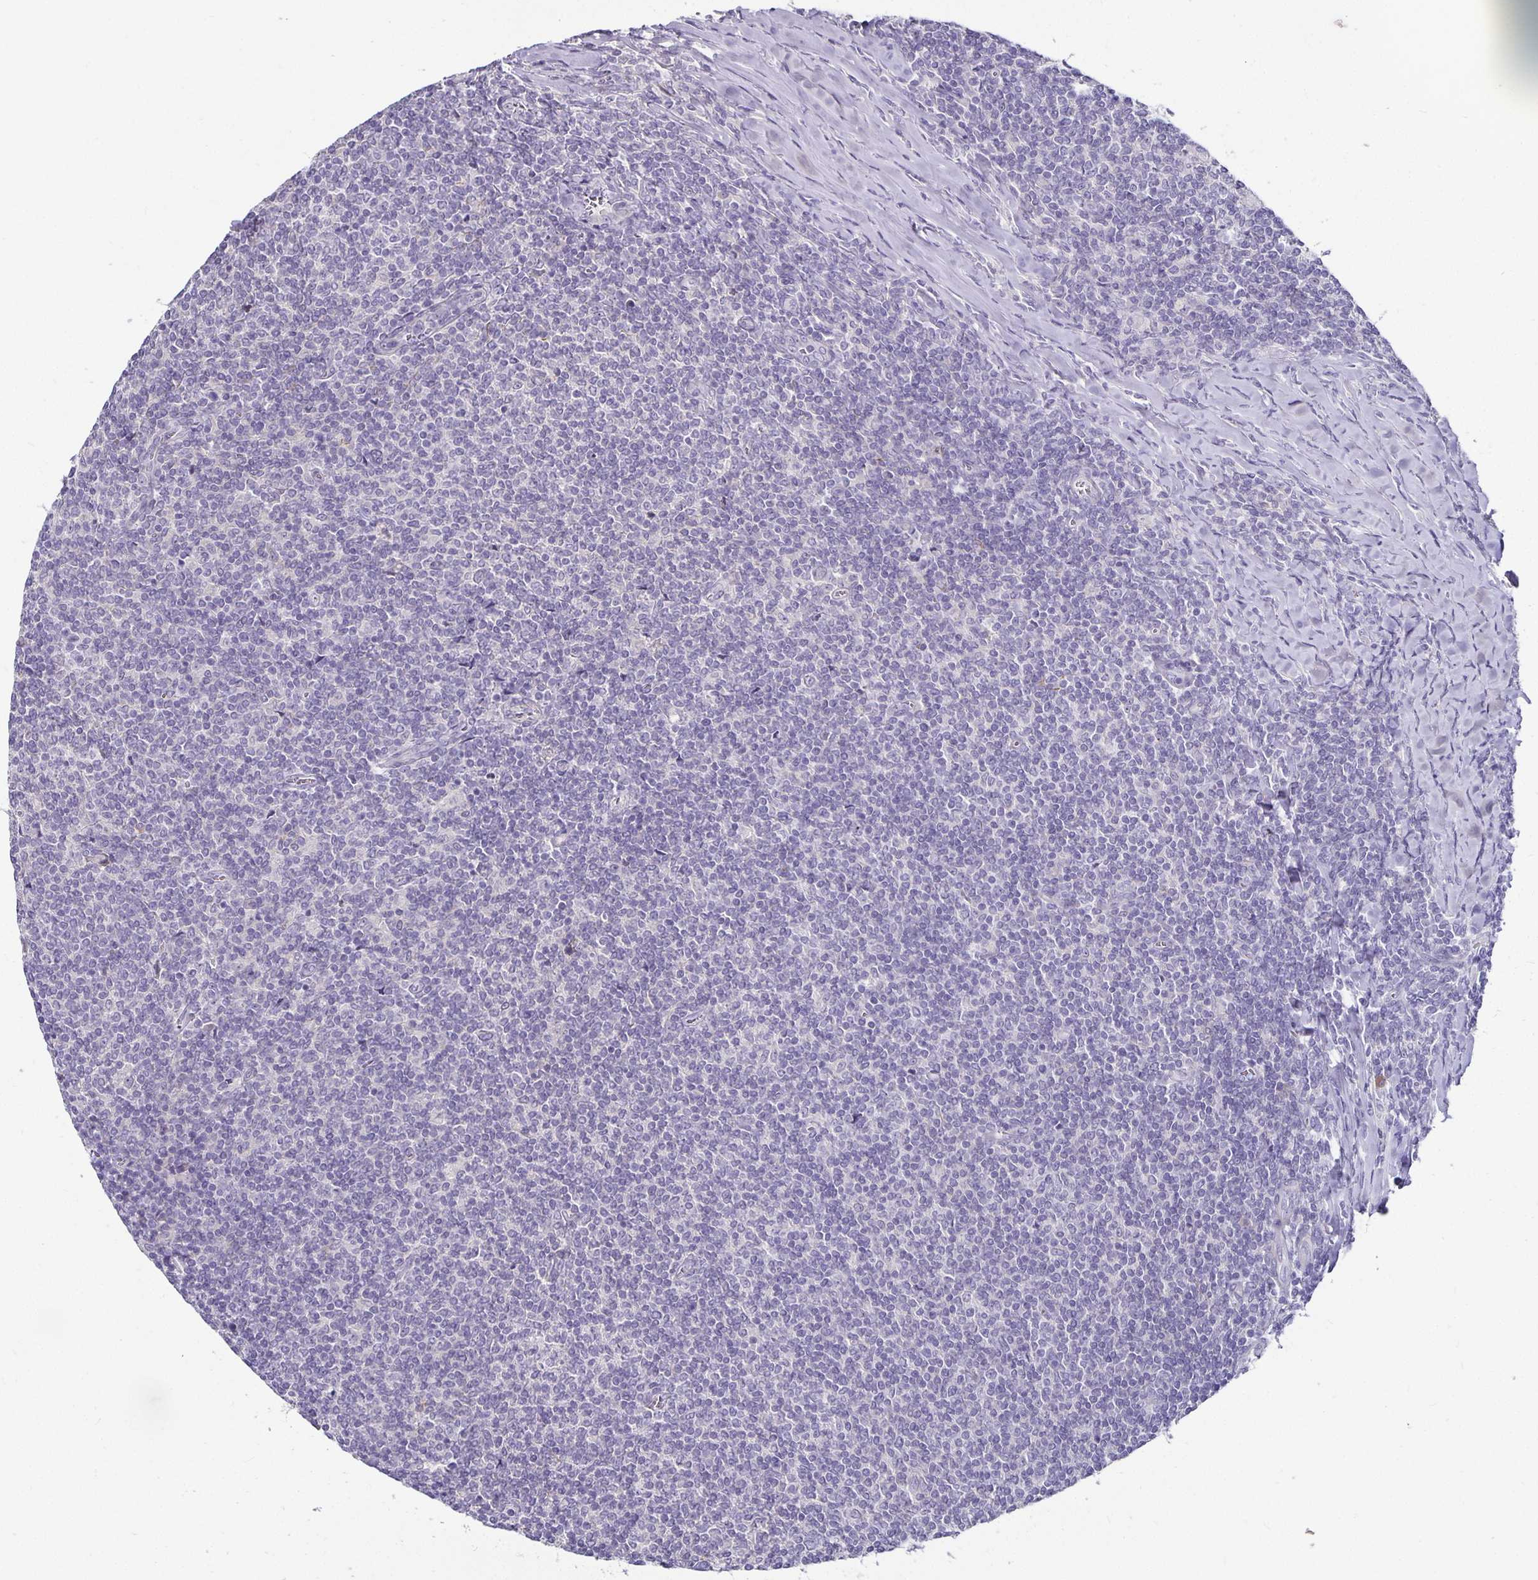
{"staining": {"intensity": "negative", "quantity": "none", "location": "none"}, "tissue": "lymphoma", "cell_type": "Tumor cells", "image_type": "cancer", "snomed": [{"axis": "morphology", "description": "Malignant lymphoma, non-Hodgkin's type, Low grade"}, {"axis": "topography", "description": "Lymph node"}], "caption": "There is no significant expression in tumor cells of low-grade malignant lymphoma, non-Hodgkin's type. (DAB immunohistochemistry (IHC) with hematoxylin counter stain).", "gene": "CA12", "patient": {"sex": "male", "age": 52}}